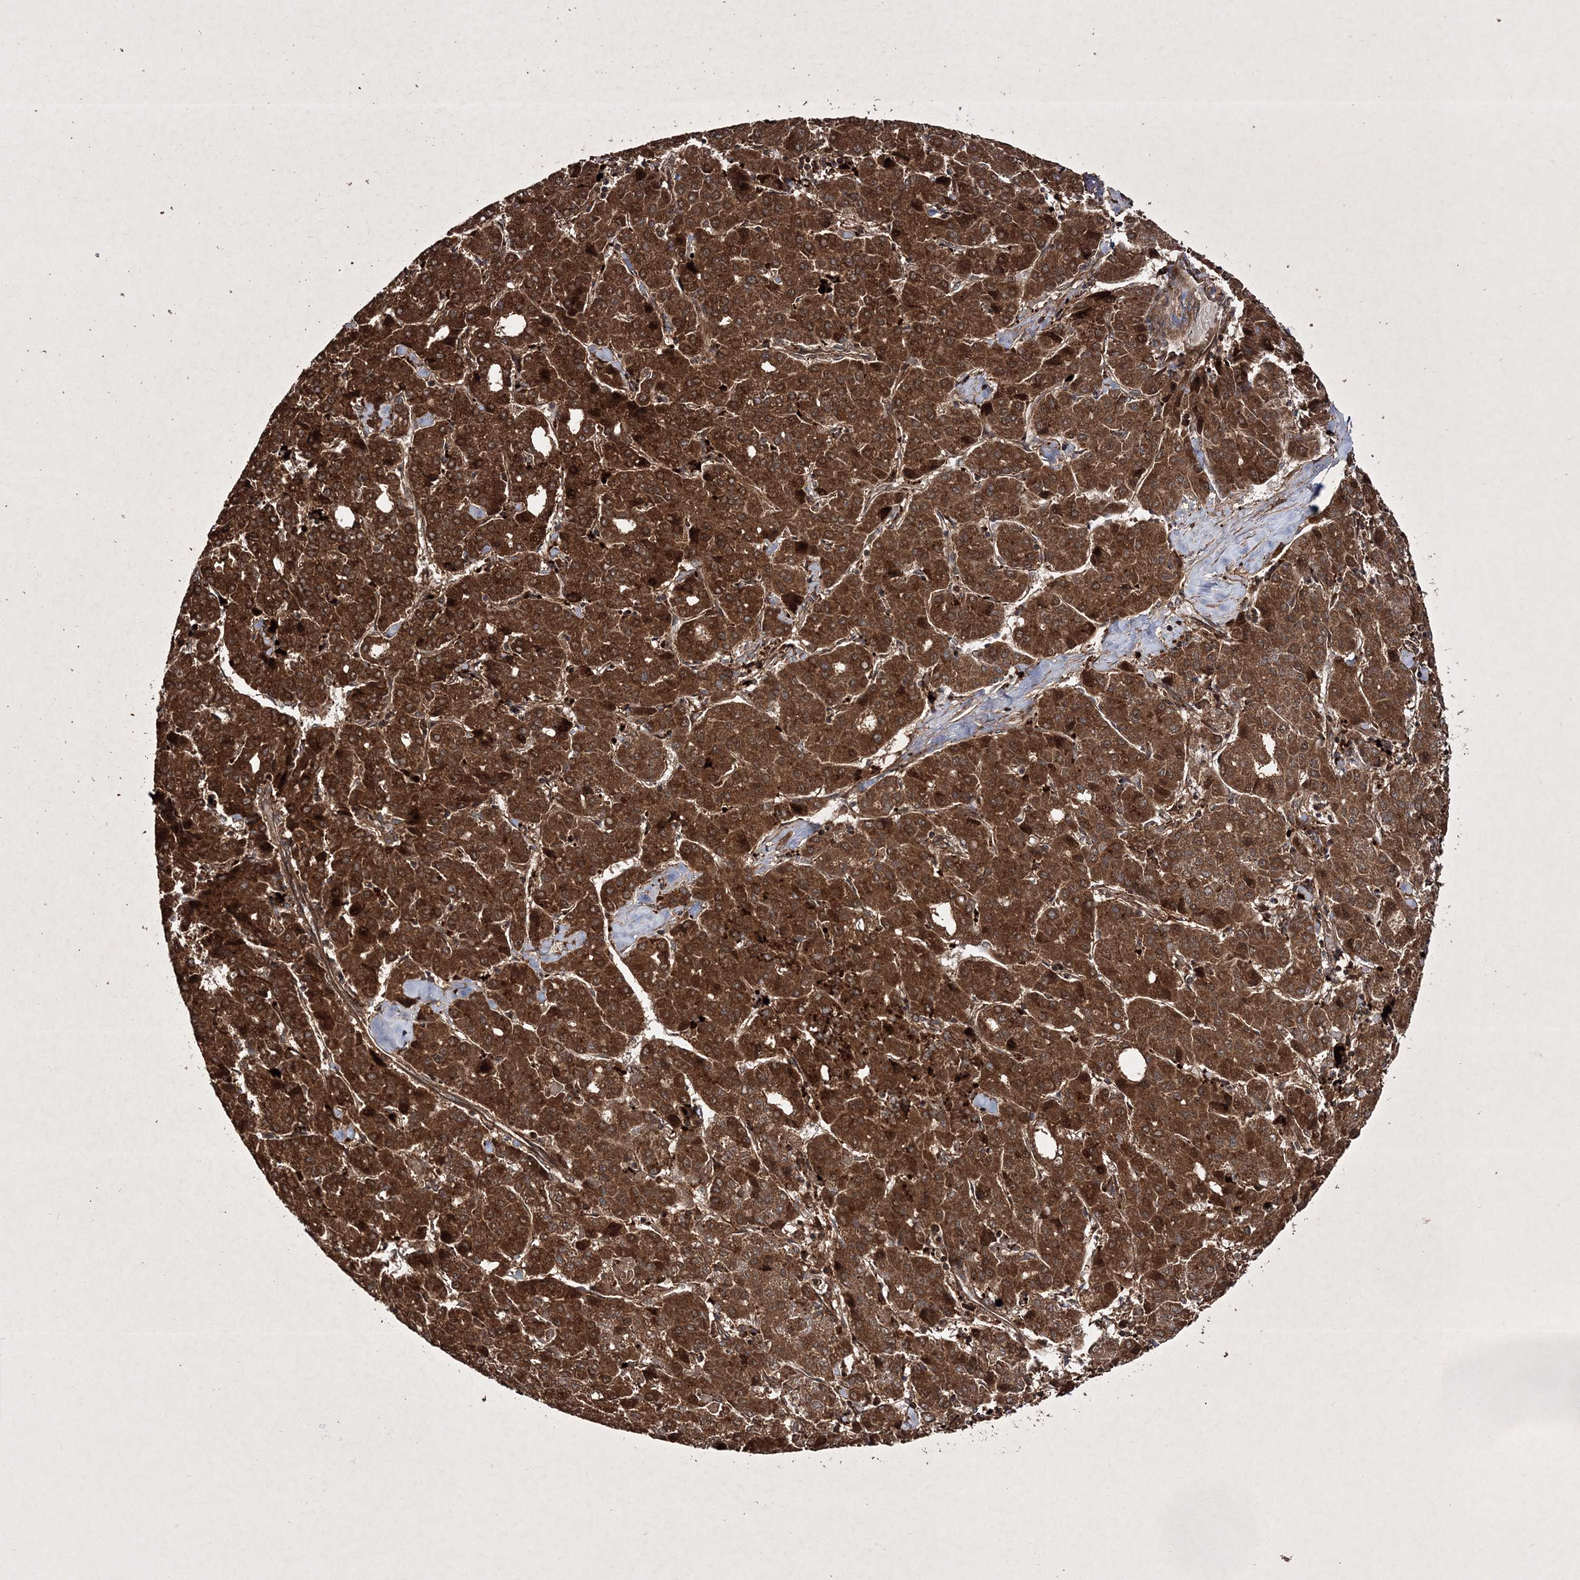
{"staining": {"intensity": "strong", "quantity": ">75%", "location": "cytoplasmic/membranous"}, "tissue": "liver cancer", "cell_type": "Tumor cells", "image_type": "cancer", "snomed": [{"axis": "morphology", "description": "Carcinoma, Hepatocellular, NOS"}, {"axis": "topography", "description": "Liver"}], "caption": "This photomicrograph demonstrates immunohistochemistry (IHC) staining of human liver cancer (hepatocellular carcinoma), with high strong cytoplasmic/membranous staining in about >75% of tumor cells.", "gene": "DNAJC13", "patient": {"sex": "male", "age": 65}}